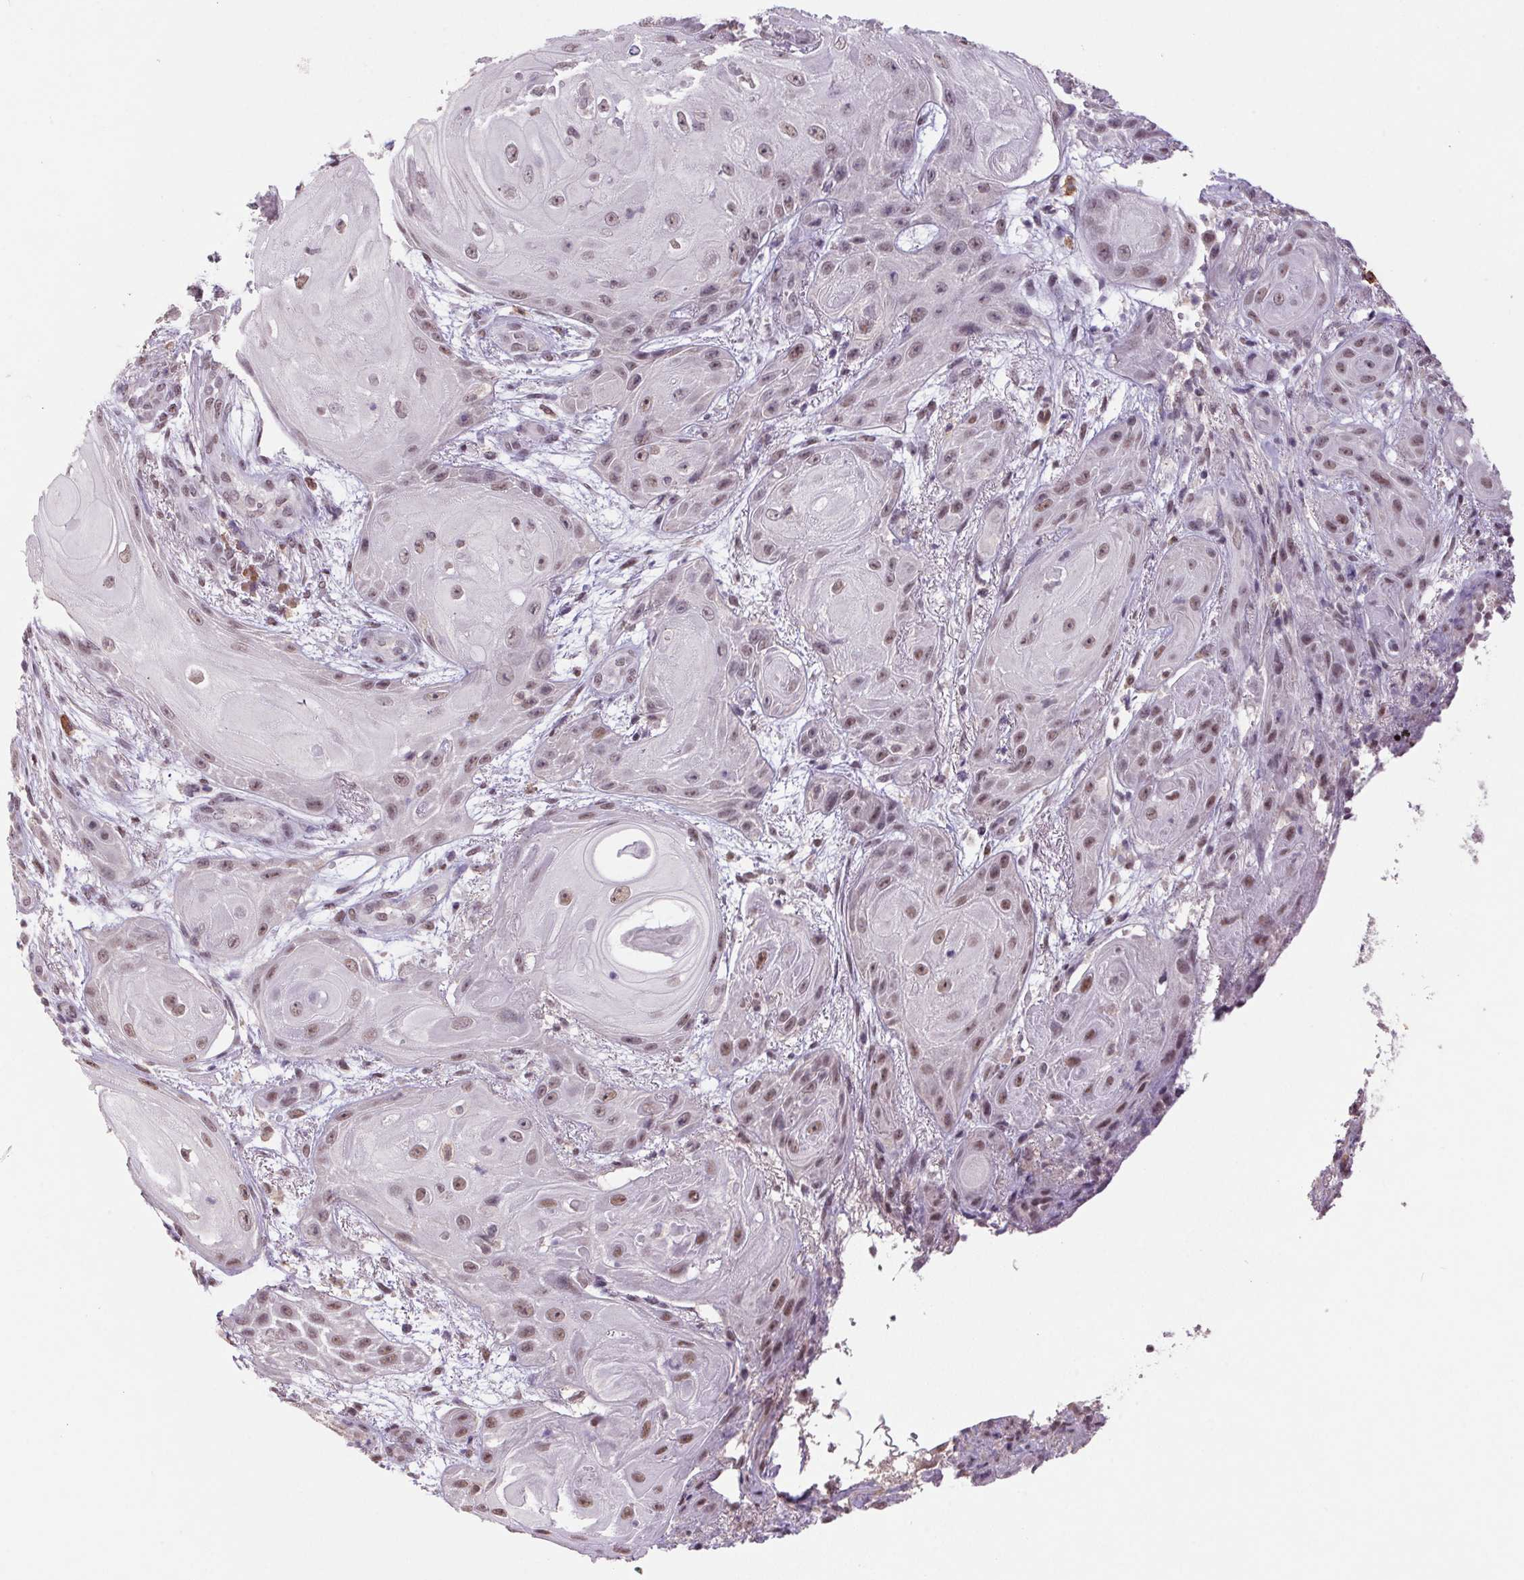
{"staining": {"intensity": "moderate", "quantity": ">75%", "location": "nuclear"}, "tissue": "skin cancer", "cell_type": "Tumor cells", "image_type": "cancer", "snomed": [{"axis": "morphology", "description": "Squamous cell carcinoma, NOS"}, {"axis": "topography", "description": "Skin"}], "caption": "Skin cancer (squamous cell carcinoma) stained with immunohistochemistry (IHC) displays moderate nuclear staining in approximately >75% of tumor cells.", "gene": "ZBTB4", "patient": {"sex": "male", "age": 62}}